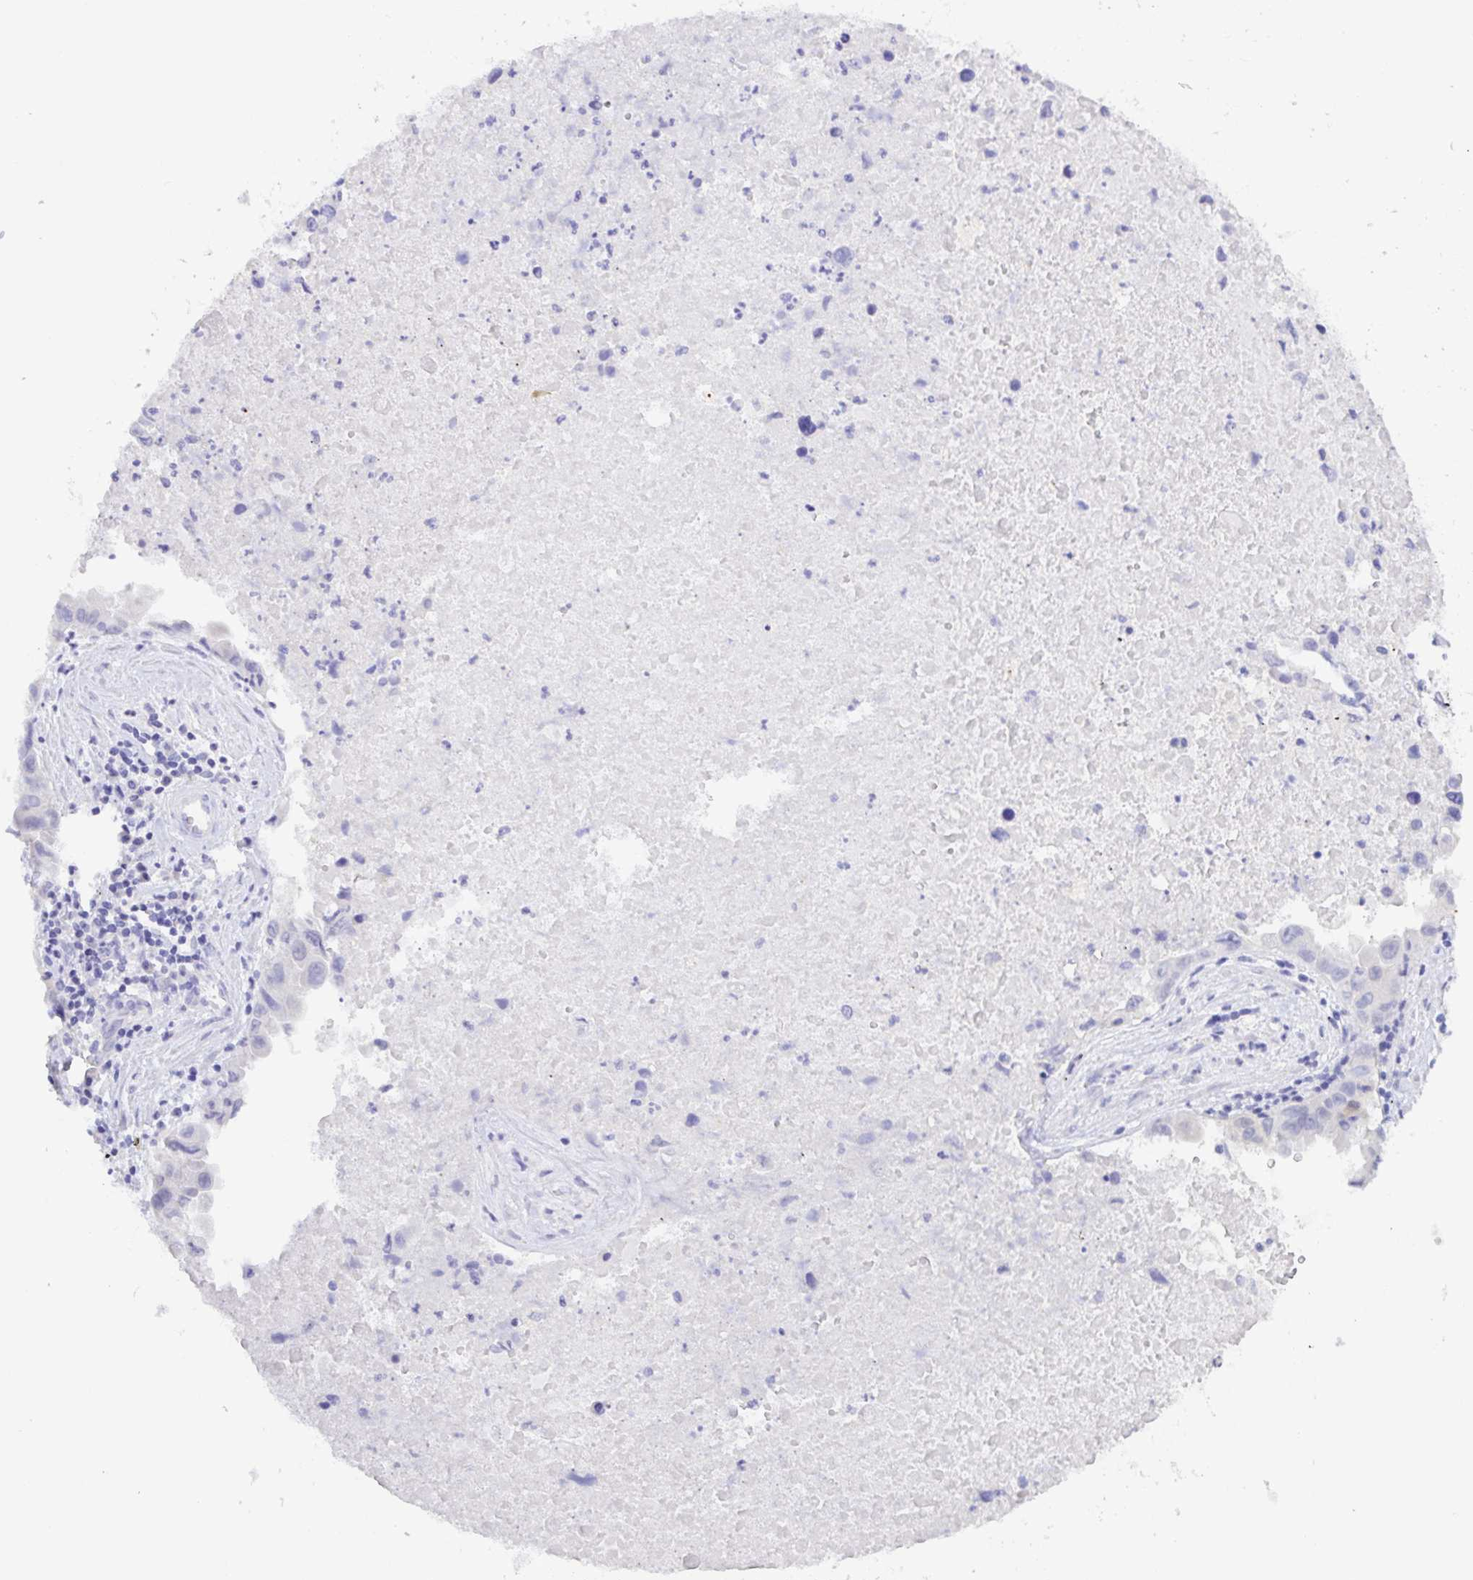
{"staining": {"intensity": "negative", "quantity": "none", "location": "none"}, "tissue": "lung cancer", "cell_type": "Tumor cells", "image_type": "cancer", "snomed": [{"axis": "morphology", "description": "Adenocarcinoma, NOS"}, {"axis": "topography", "description": "Lymph node"}, {"axis": "topography", "description": "Lung"}], "caption": "Immunohistochemistry (IHC) micrograph of lung adenocarcinoma stained for a protein (brown), which displays no positivity in tumor cells. The staining was performed using DAB (3,3'-diaminobenzidine) to visualize the protein expression in brown, while the nuclei were stained in blue with hematoxylin (Magnification: 20x).", "gene": "CDO1", "patient": {"sex": "male", "age": 64}}